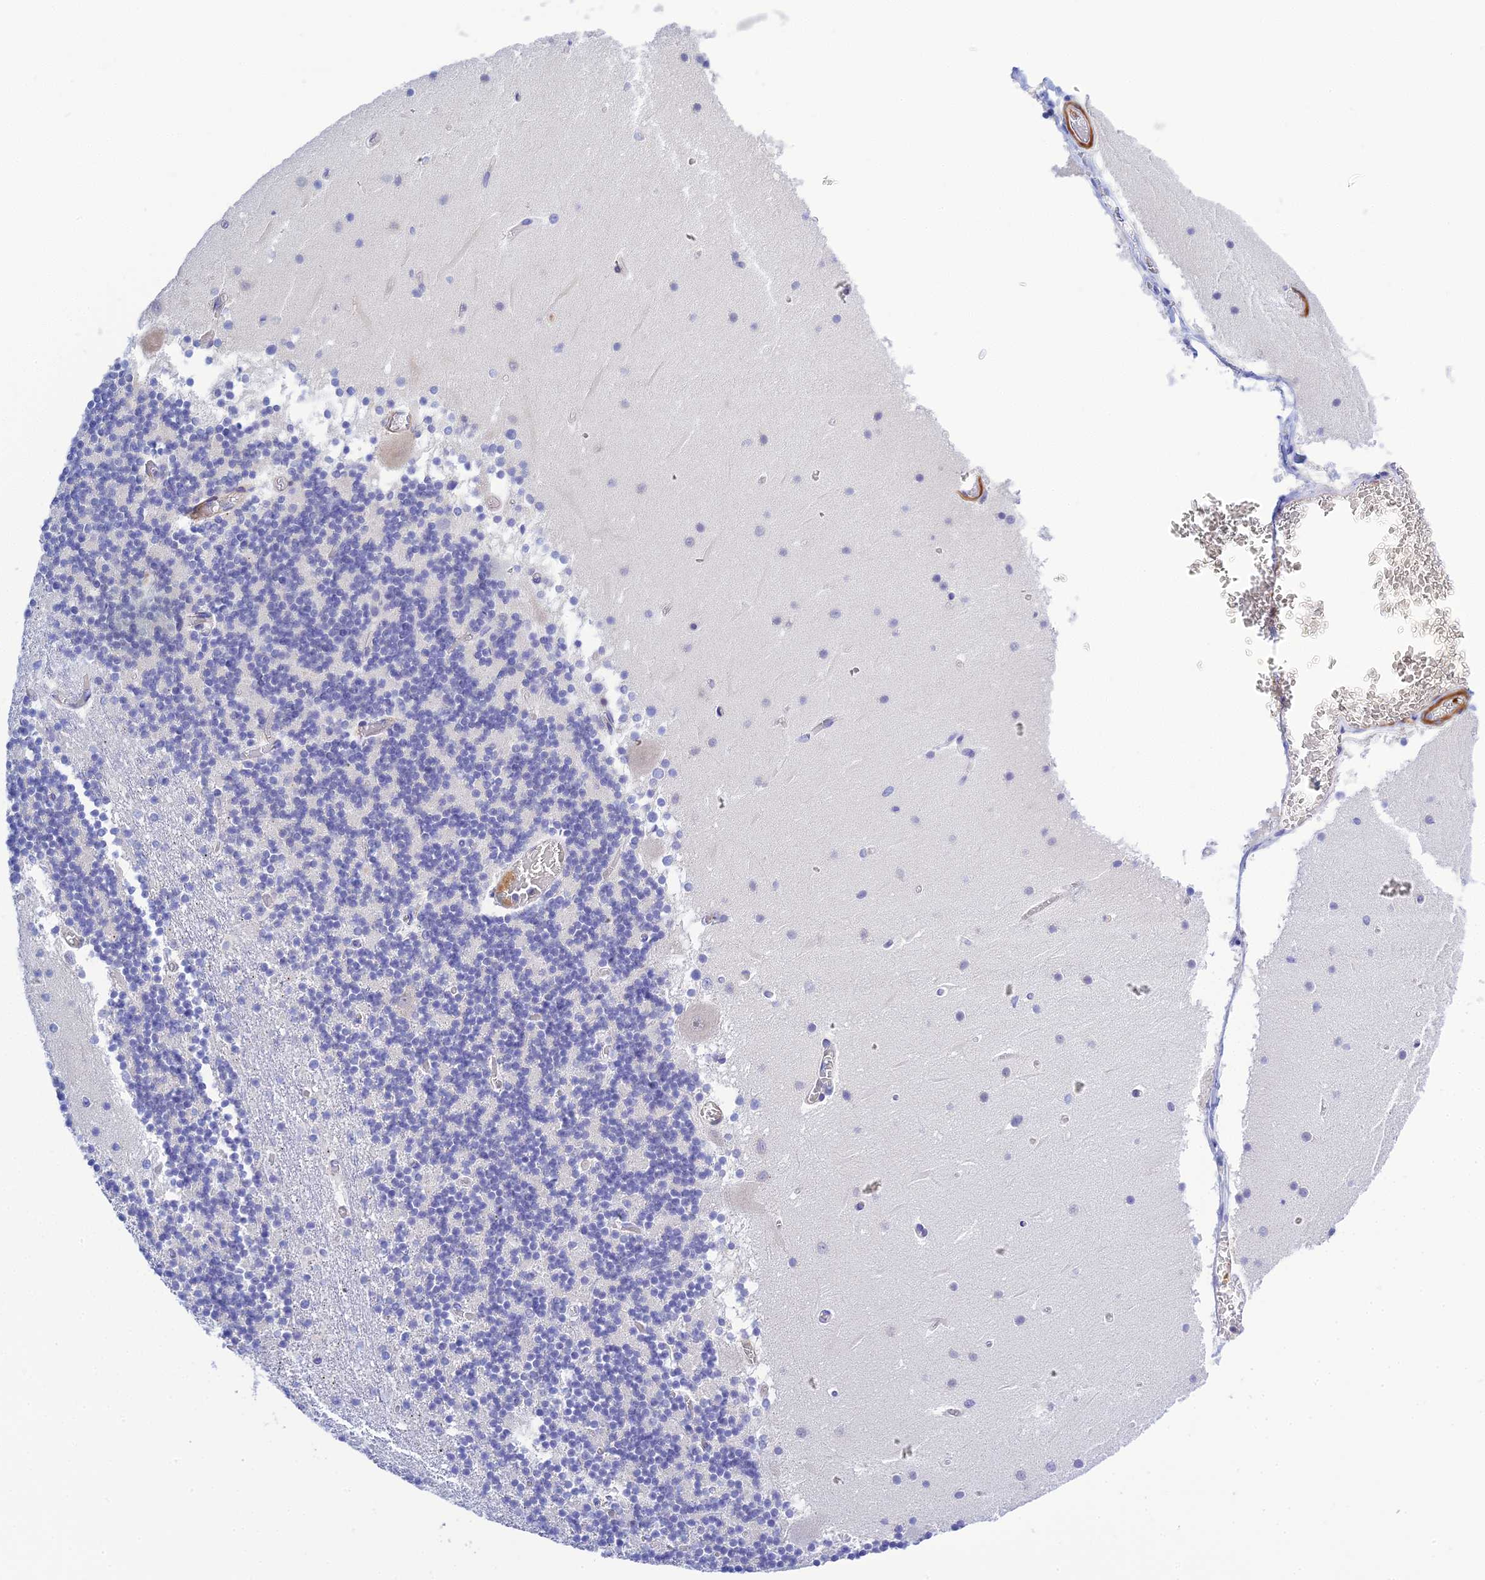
{"staining": {"intensity": "negative", "quantity": "none", "location": "none"}, "tissue": "cerebellum", "cell_type": "Cells in granular layer", "image_type": "normal", "snomed": [{"axis": "morphology", "description": "Normal tissue, NOS"}, {"axis": "topography", "description": "Cerebellum"}], "caption": "A high-resolution photomicrograph shows immunohistochemistry (IHC) staining of unremarkable cerebellum, which exhibits no significant staining in cells in granular layer. (DAB IHC, high magnification).", "gene": "ZDHHC16", "patient": {"sex": "female", "age": 28}}